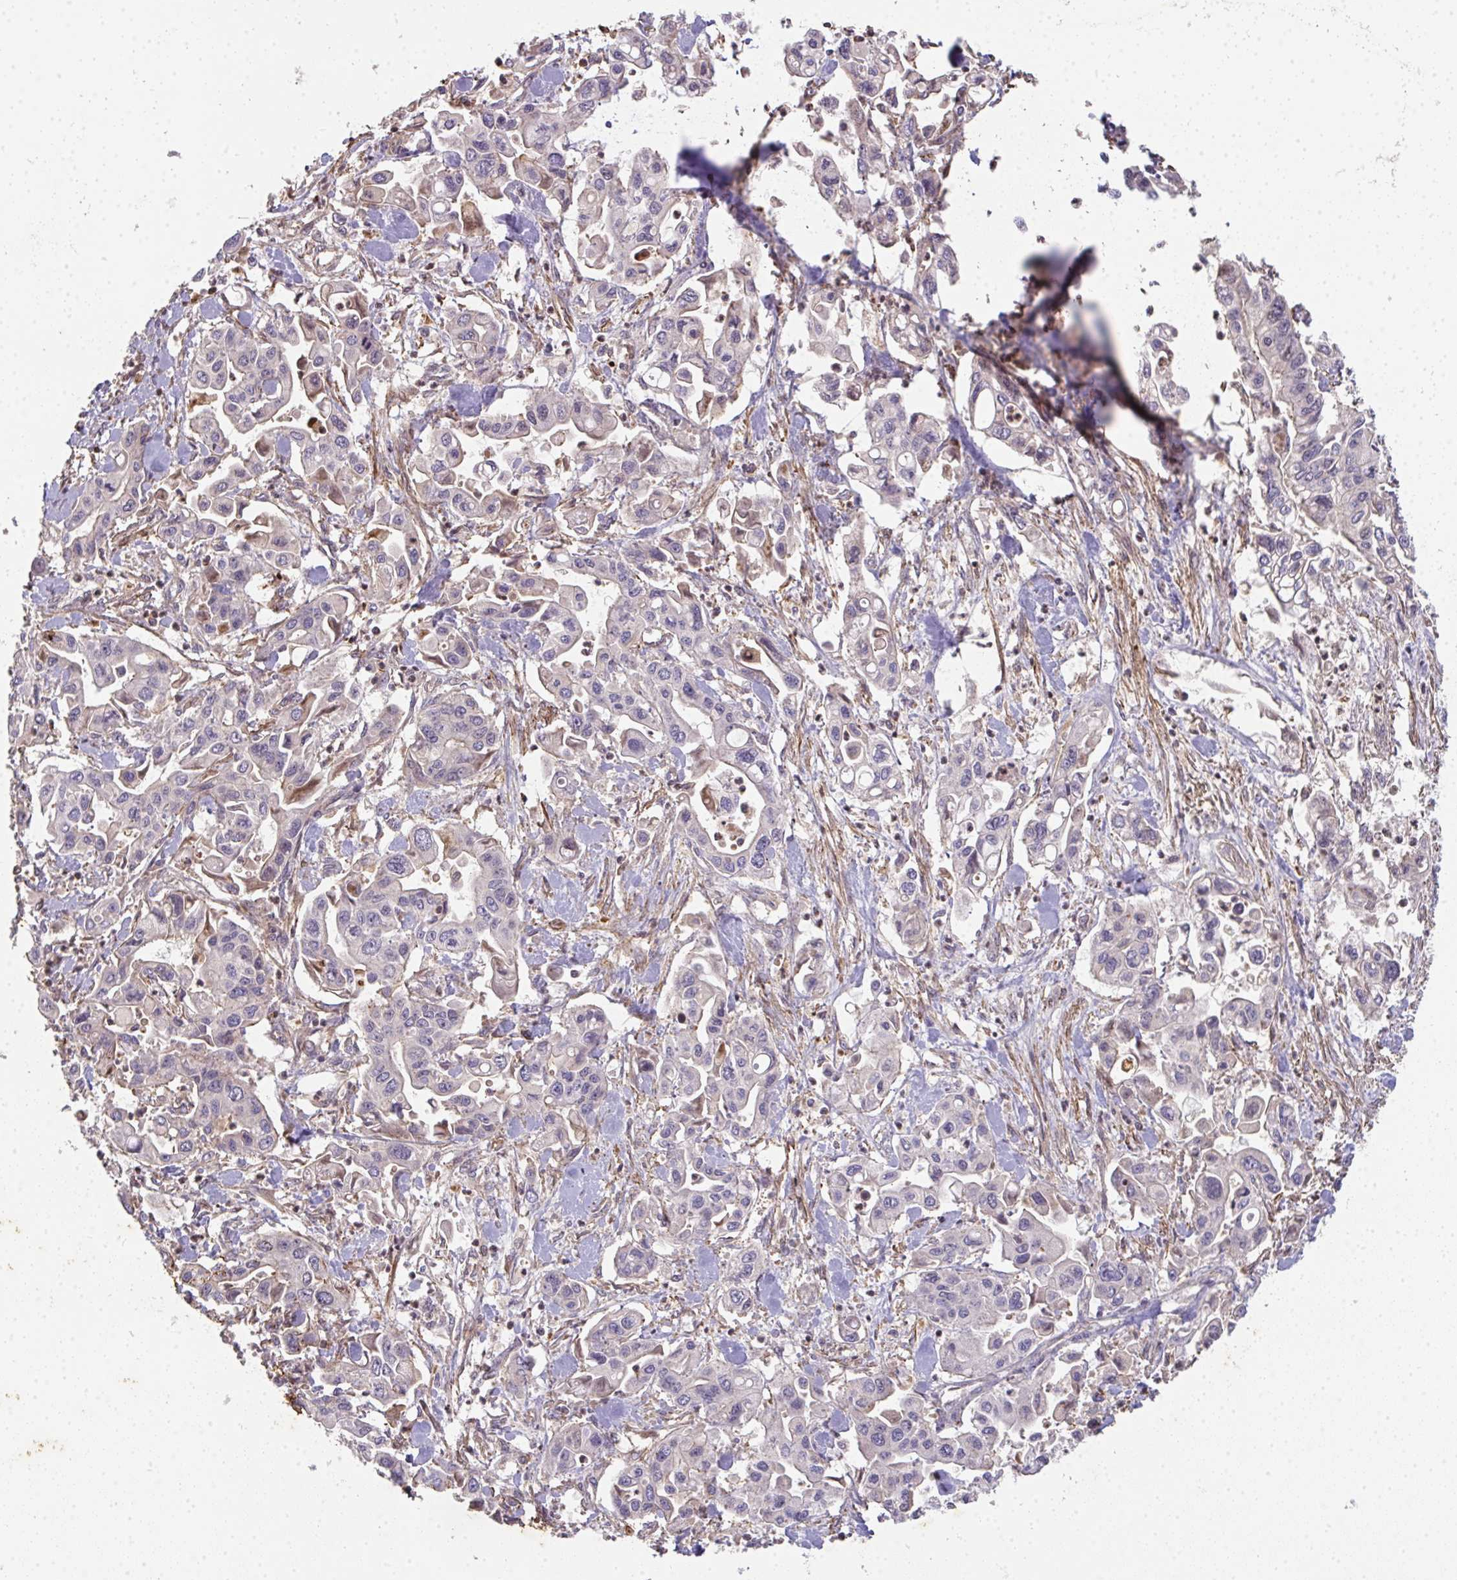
{"staining": {"intensity": "negative", "quantity": "none", "location": "none"}, "tissue": "pancreatic cancer", "cell_type": "Tumor cells", "image_type": "cancer", "snomed": [{"axis": "morphology", "description": "Adenocarcinoma, NOS"}, {"axis": "topography", "description": "Pancreas"}], "caption": "High power microscopy image of an IHC photomicrograph of pancreatic cancer (adenocarcinoma), revealing no significant positivity in tumor cells.", "gene": "TNMD", "patient": {"sex": "male", "age": 62}}